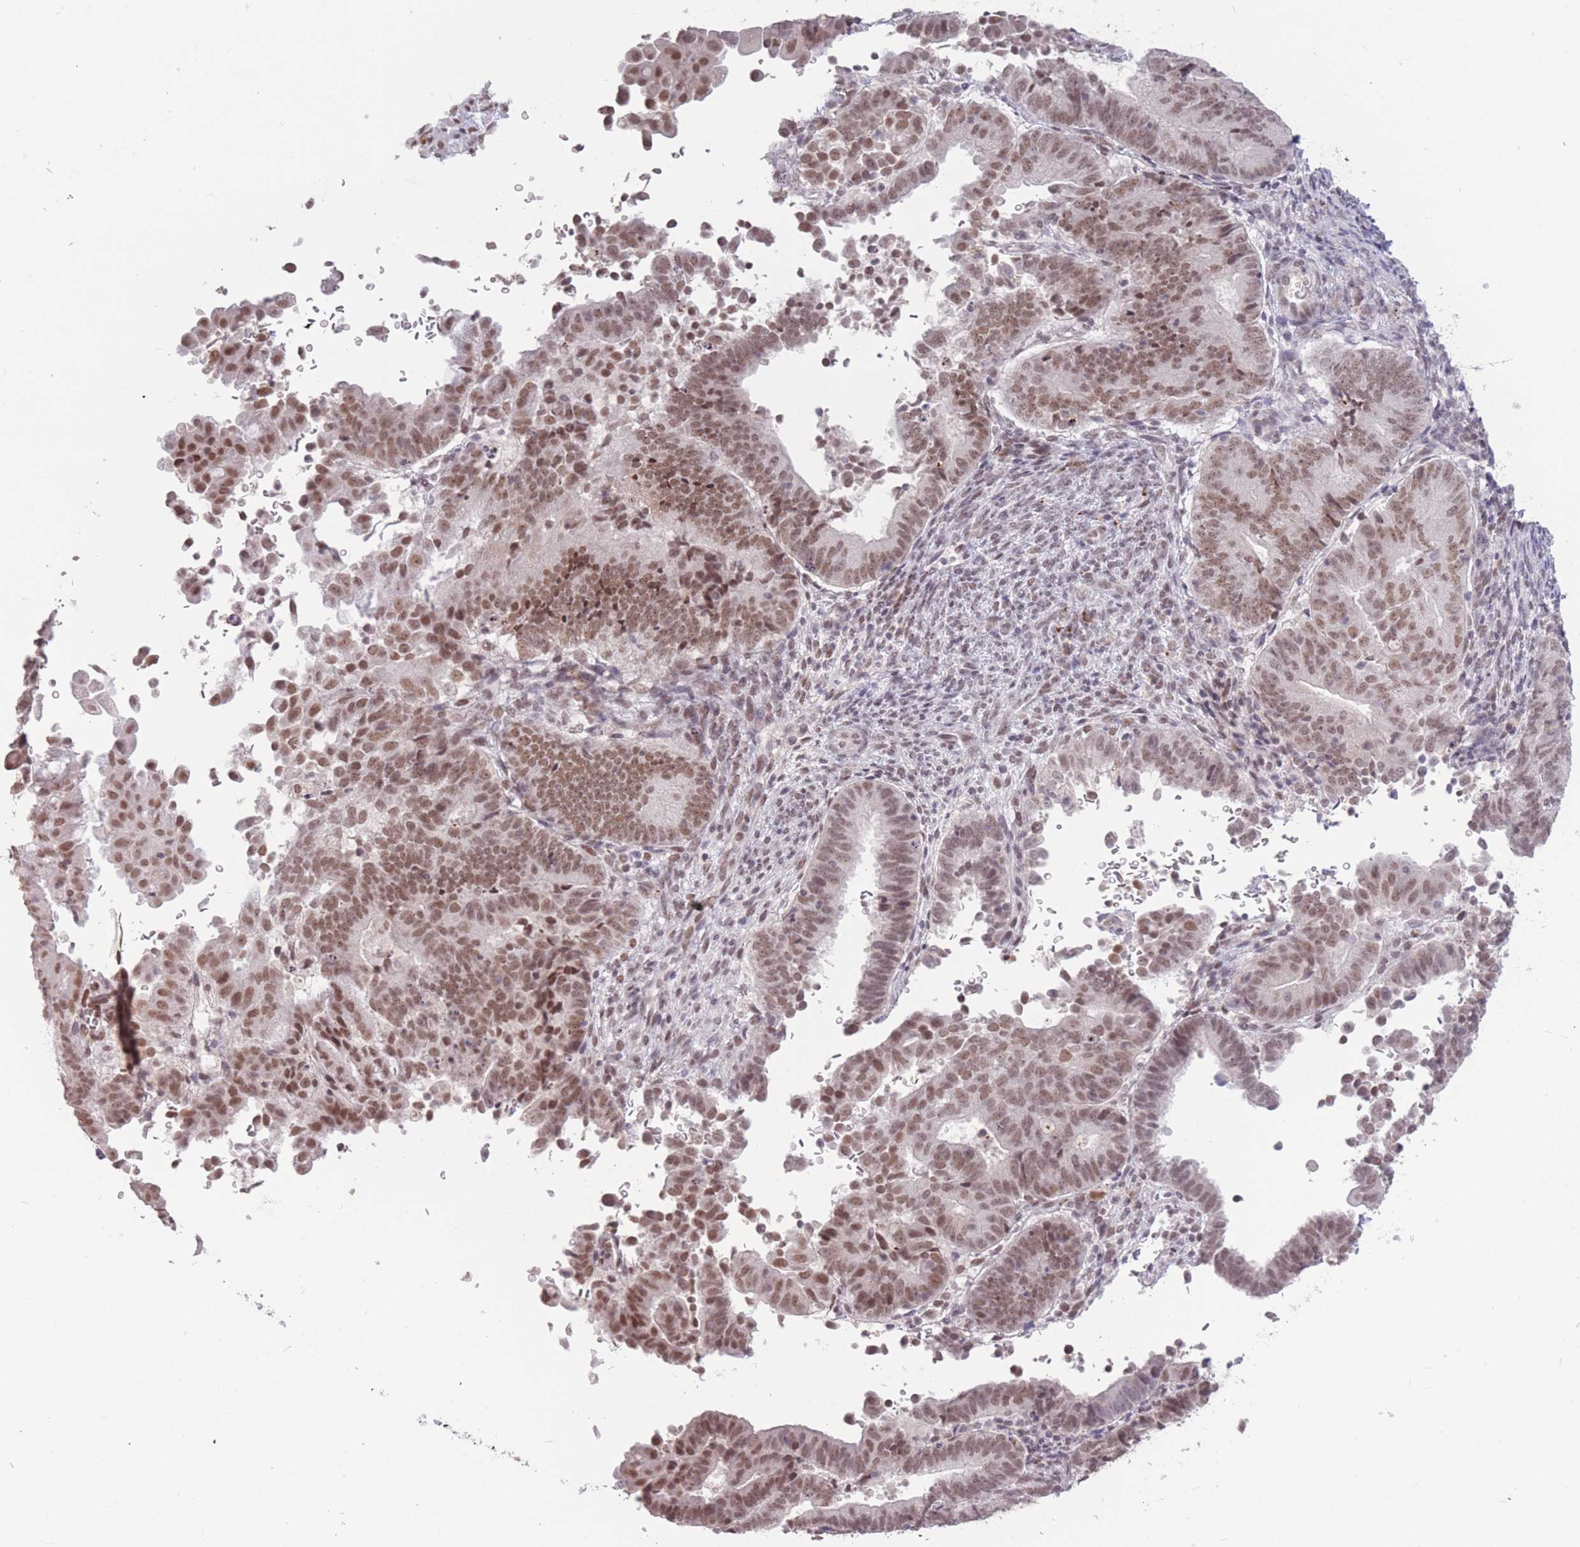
{"staining": {"intensity": "moderate", "quantity": ">75%", "location": "nuclear"}, "tissue": "endometrial cancer", "cell_type": "Tumor cells", "image_type": "cancer", "snomed": [{"axis": "morphology", "description": "Adenocarcinoma, NOS"}, {"axis": "topography", "description": "Endometrium"}], "caption": "Protein expression analysis of human endometrial cancer (adenocarcinoma) reveals moderate nuclear staining in about >75% of tumor cells.", "gene": "HNRNPUL1", "patient": {"sex": "female", "age": 70}}